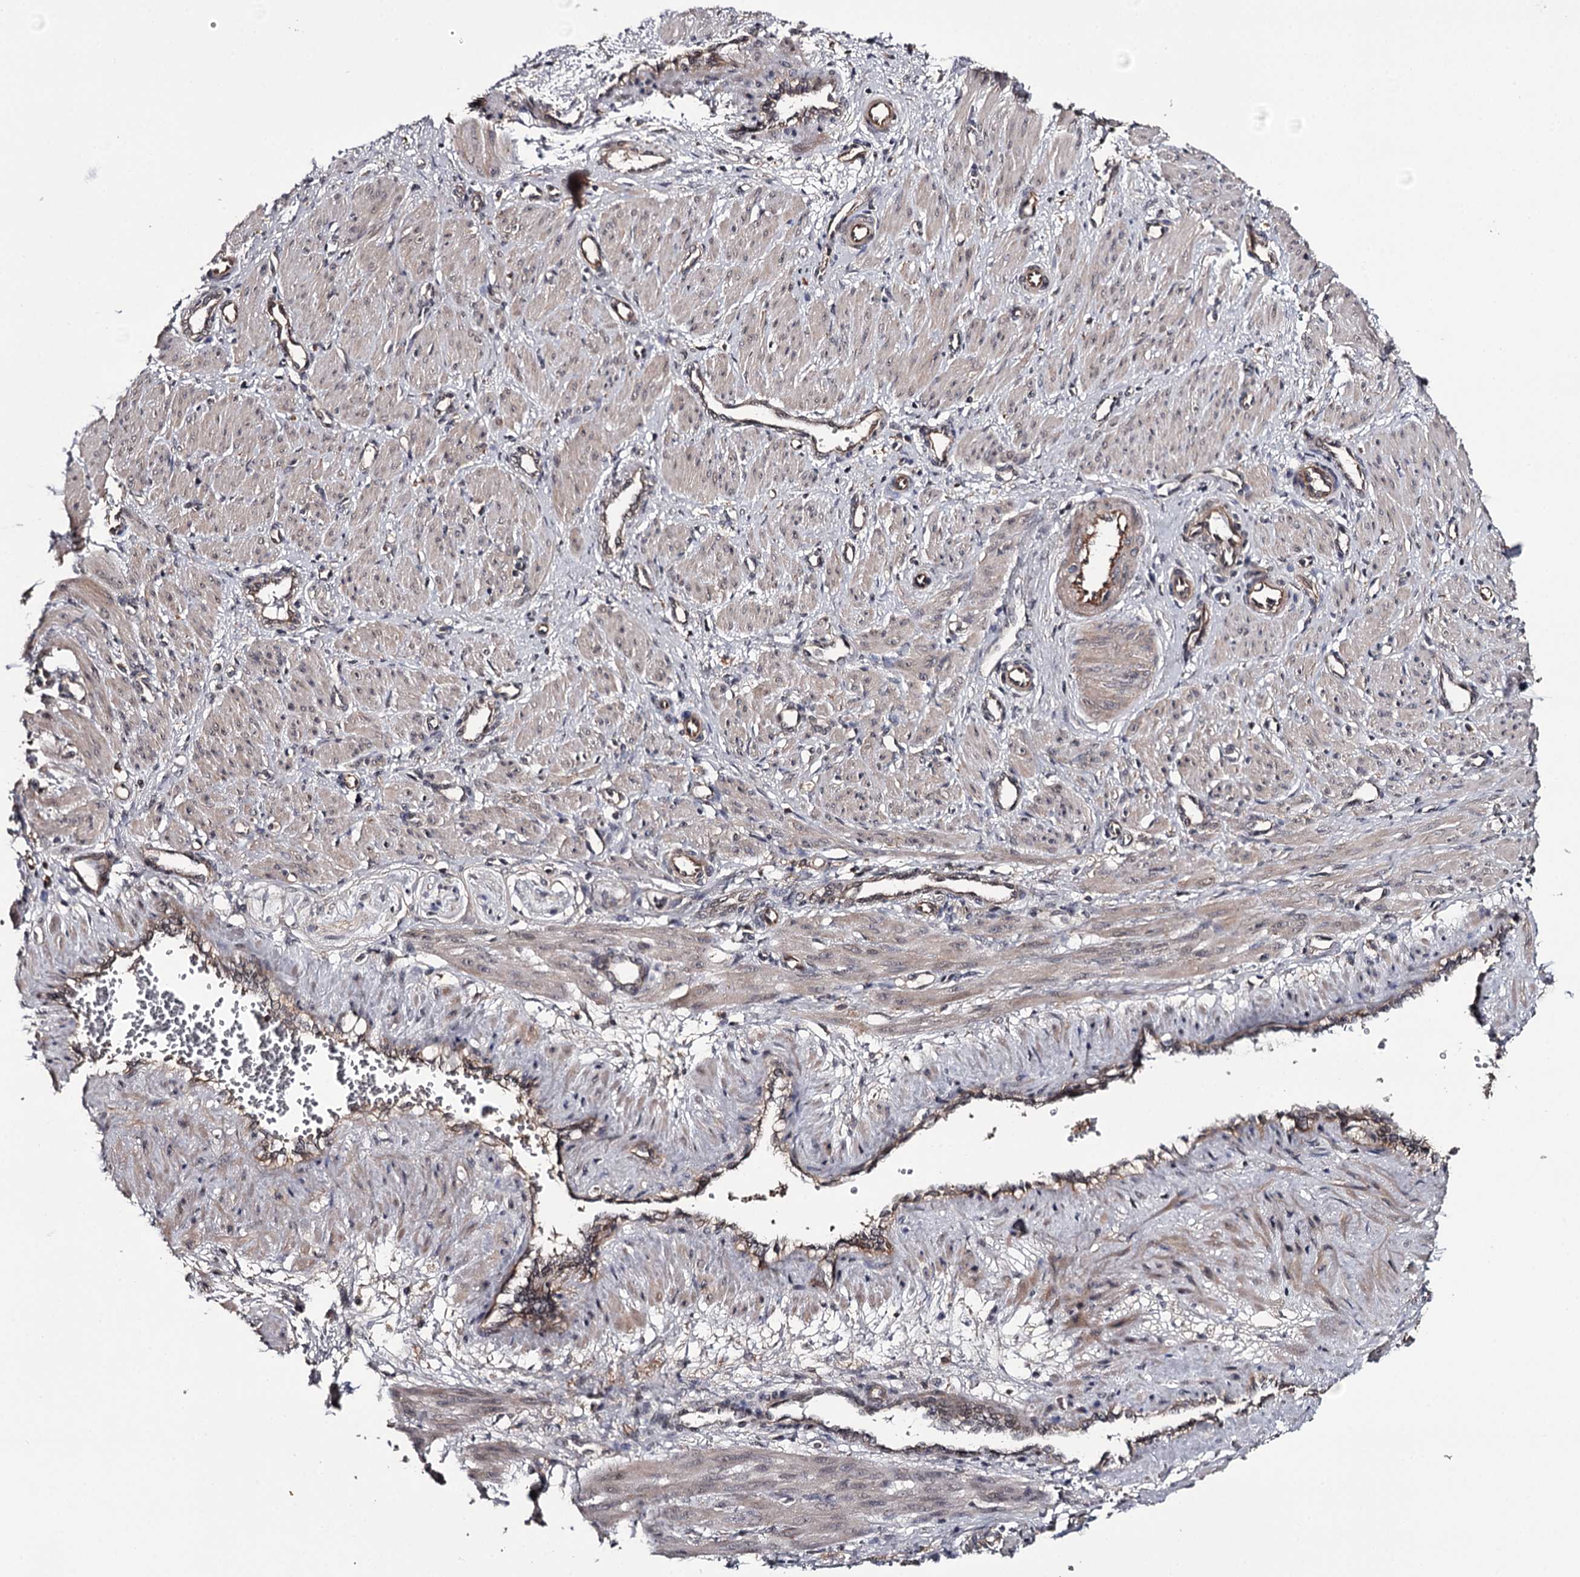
{"staining": {"intensity": "weak", "quantity": ">75%", "location": "cytoplasmic/membranous"}, "tissue": "smooth muscle", "cell_type": "Smooth muscle cells", "image_type": "normal", "snomed": [{"axis": "morphology", "description": "Normal tissue, NOS"}, {"axis": "topography", "description": "Endometrium"}], "caption": "IHC of benign smooth muscle exhibits low levels of weak cytoplasmic/membranous expression in approximately >75% of smooth muscle cells.", "gene": "CWF19L2", "patient": {"sex": "female", "age": 33}}